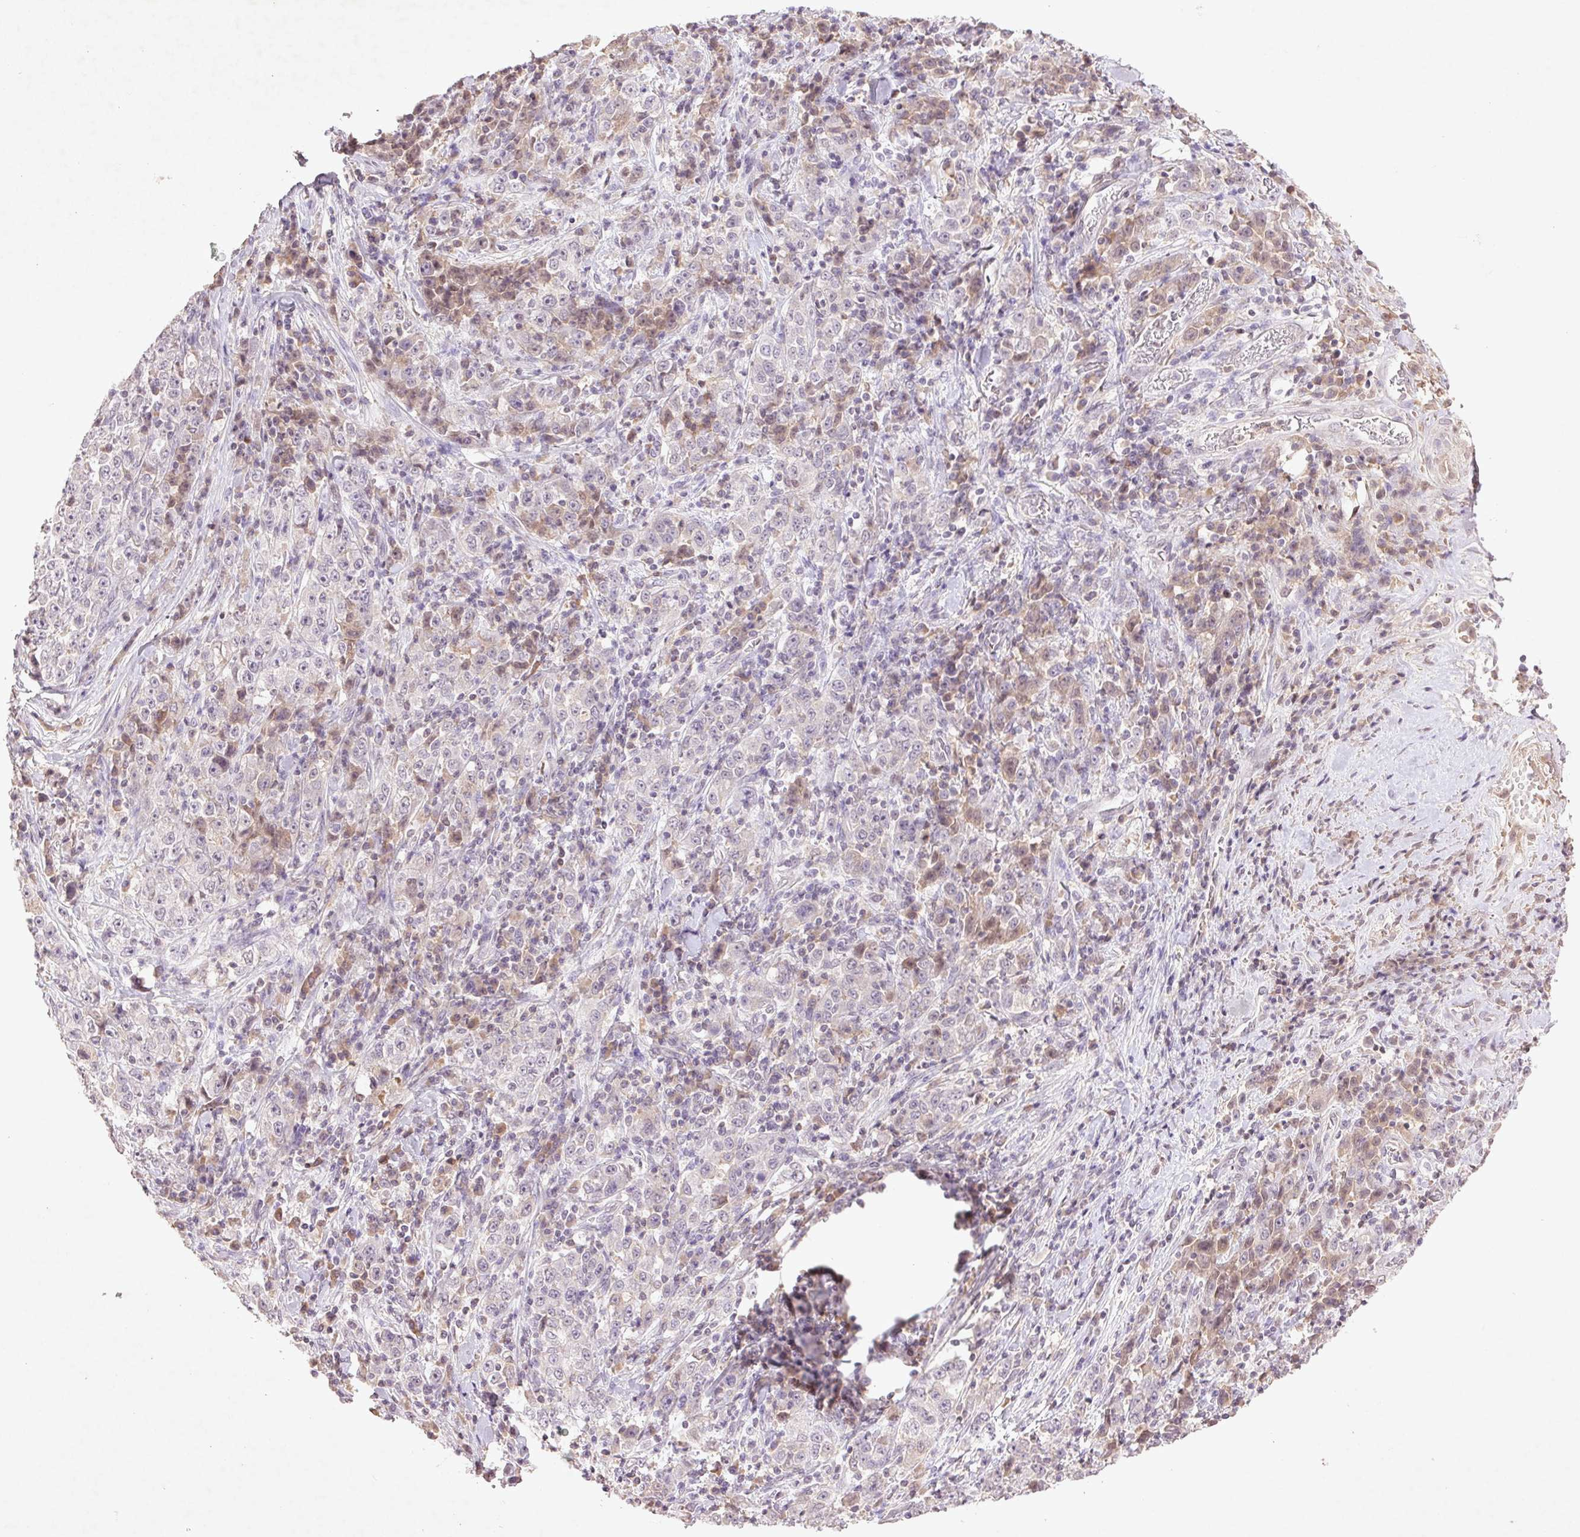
{"staining": {"intensity": "weak", "quantity": "<25%", "location": "nuclear"}, "tissue": "stomach cancer", "cell_type": "Tumor cells", "image_type": "cancer", "snomed": [{"axis": "morphology", "description": "Normal tissue, NOS"}, {"axis": "morphology", "description": "Adenocarcinoma, NOS"}, {"axis": "topography", "description": "Stomach, upper"}, {"axis": "topography", "description": "Stomach"}], "caption": "Image shows no protein positivity in tumor cells of stomach cancer (adenocarcinoma) tissue.", "gene": "FAM168B", "patient": {"sex": "male", "age": 59}}